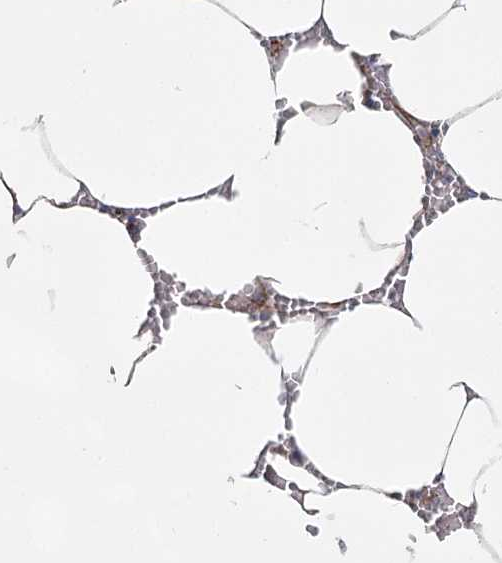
{"staining": {"intensity": "negative", "quantity": "none", "location": "none"}, "tissue": "bone marrow", "cell_type": "Hematopoietic cells", "image_type": "normal", "snomed": [{"axis": "morphology", "description": "Normal tissue, NOS"}, {"axis": "topography", "description": "Bone marrow"}], "caption": "Immunohistochemistry image of normal bone marrow: human bone marrow stained with DAB (3,3'-diaminobenzidine) shows no significant protein positivity in hematopoietic cells. The staining is performed using DAB brown chromogen with nuclei counter-stained in using hematoxylin.", "gene": "ATL2", "patient": {"sex": "male", "age": 70}}